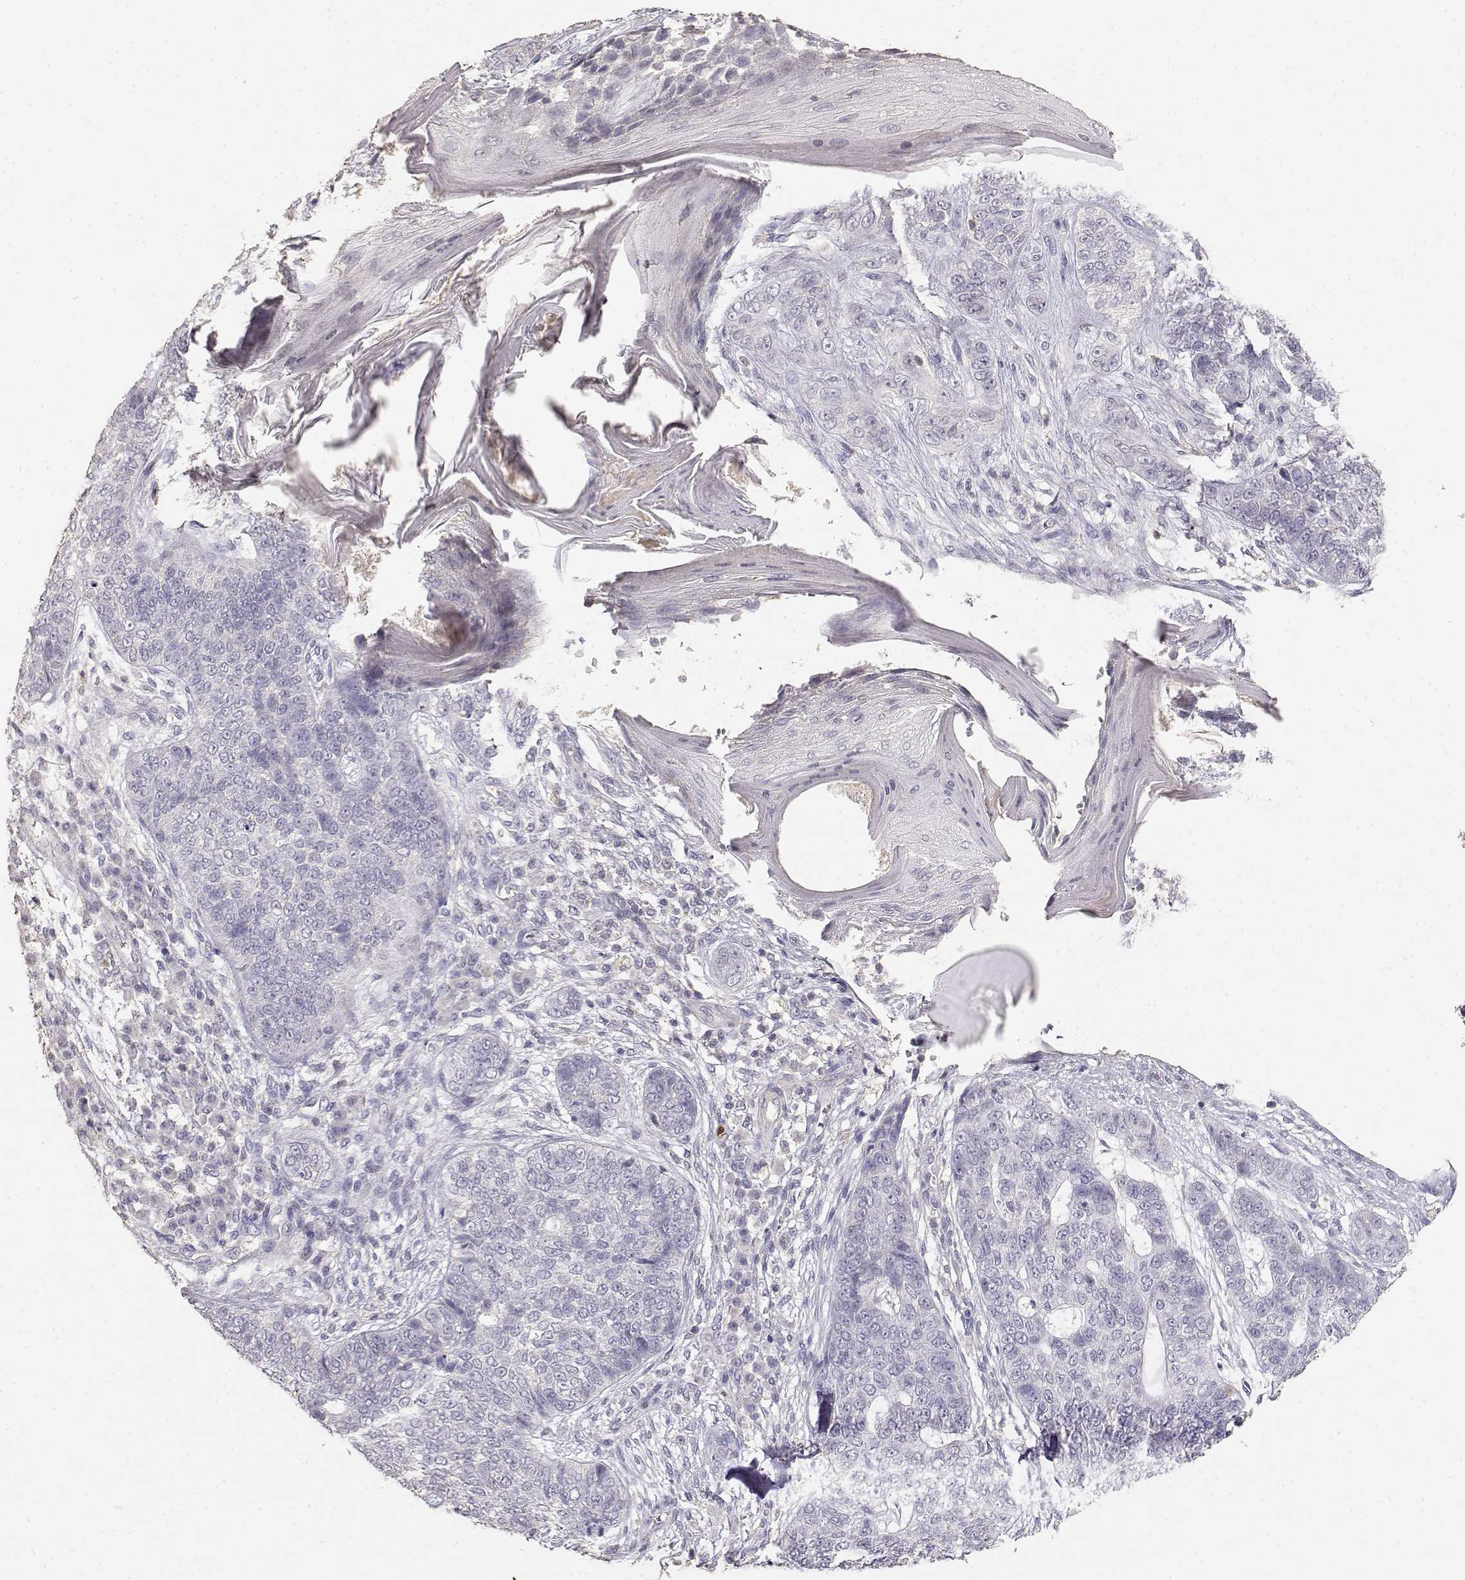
{"staining": {"intensity": "negative", "quantity": "none", "location": "none"}, "tissue": "skin cancer", "cell_type": "Tumor cells", "image_type": "cancer", "snomed": [{"axis": "morphology", "description": "Basal cell carcinoma"}, {"axis": "topography", "description": "Skin"}], "caption": "Tumor cells show no significant protein expression in basal cell carcinoma (skin).", "gene": "TNFRSF10C", "patient": {"sex": "female", "age": 69}}